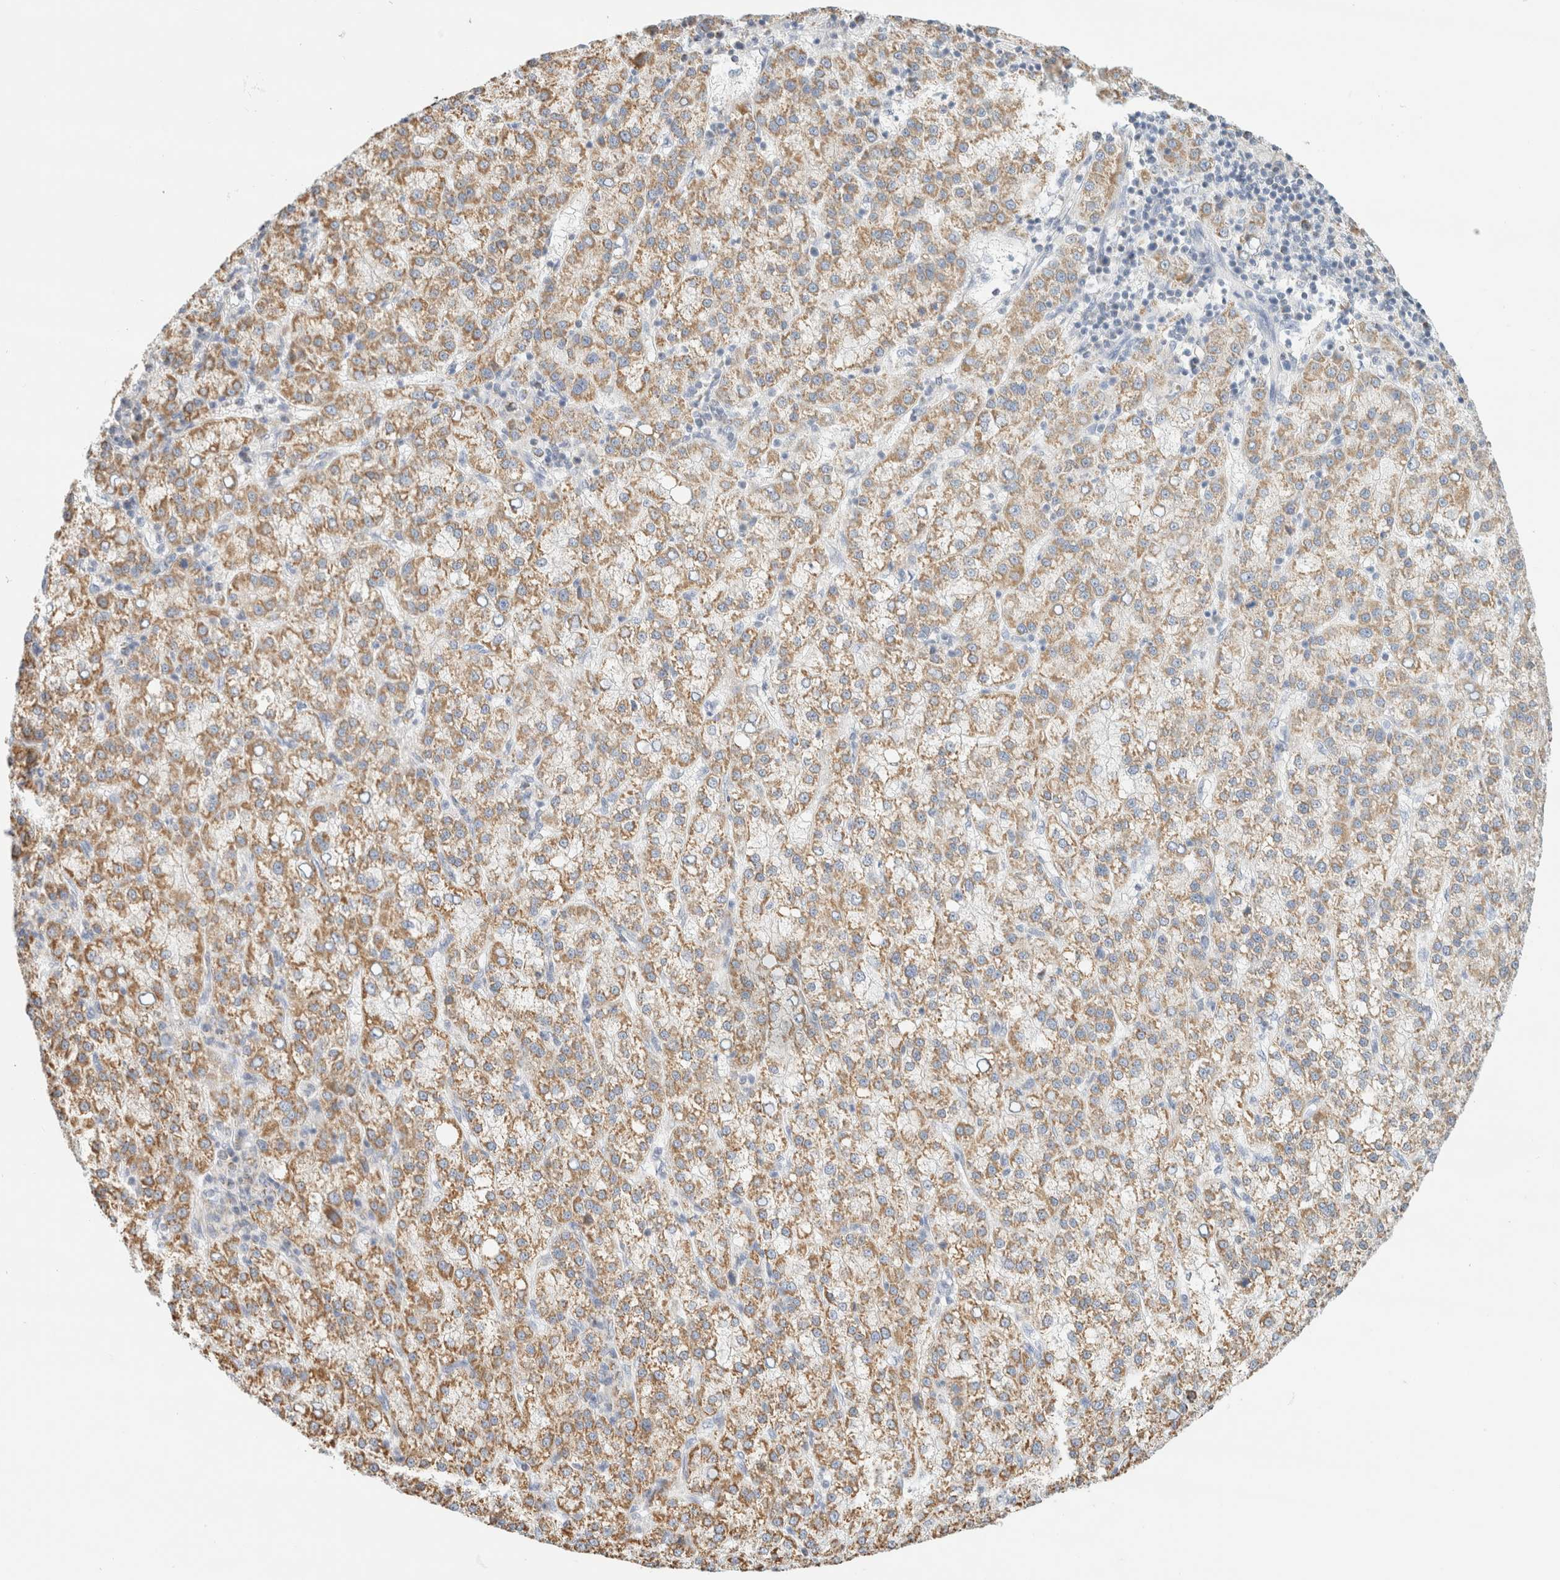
{"staining": {"intensity": "moderate", "quantity": ">75%", "location": "cytoplasmic/membranous"}, "tissue": "liver cancer", "cell_type": "Tumor cells", "image_type": "cancer", "snomed": [{"axis": "morphology", "description": "Carcinoma, Hepatocellular, NOS"}, {"axis": "topography", "description": "Liver"}], "caption": "Protein expression analysis of liver hepatocellular carcinoma shows moderate cytoplasmic/membranous positivity in about >75% of tumor cells.", "gene": "HDHD3", "patient": {"sex": "female", "age": 58}}